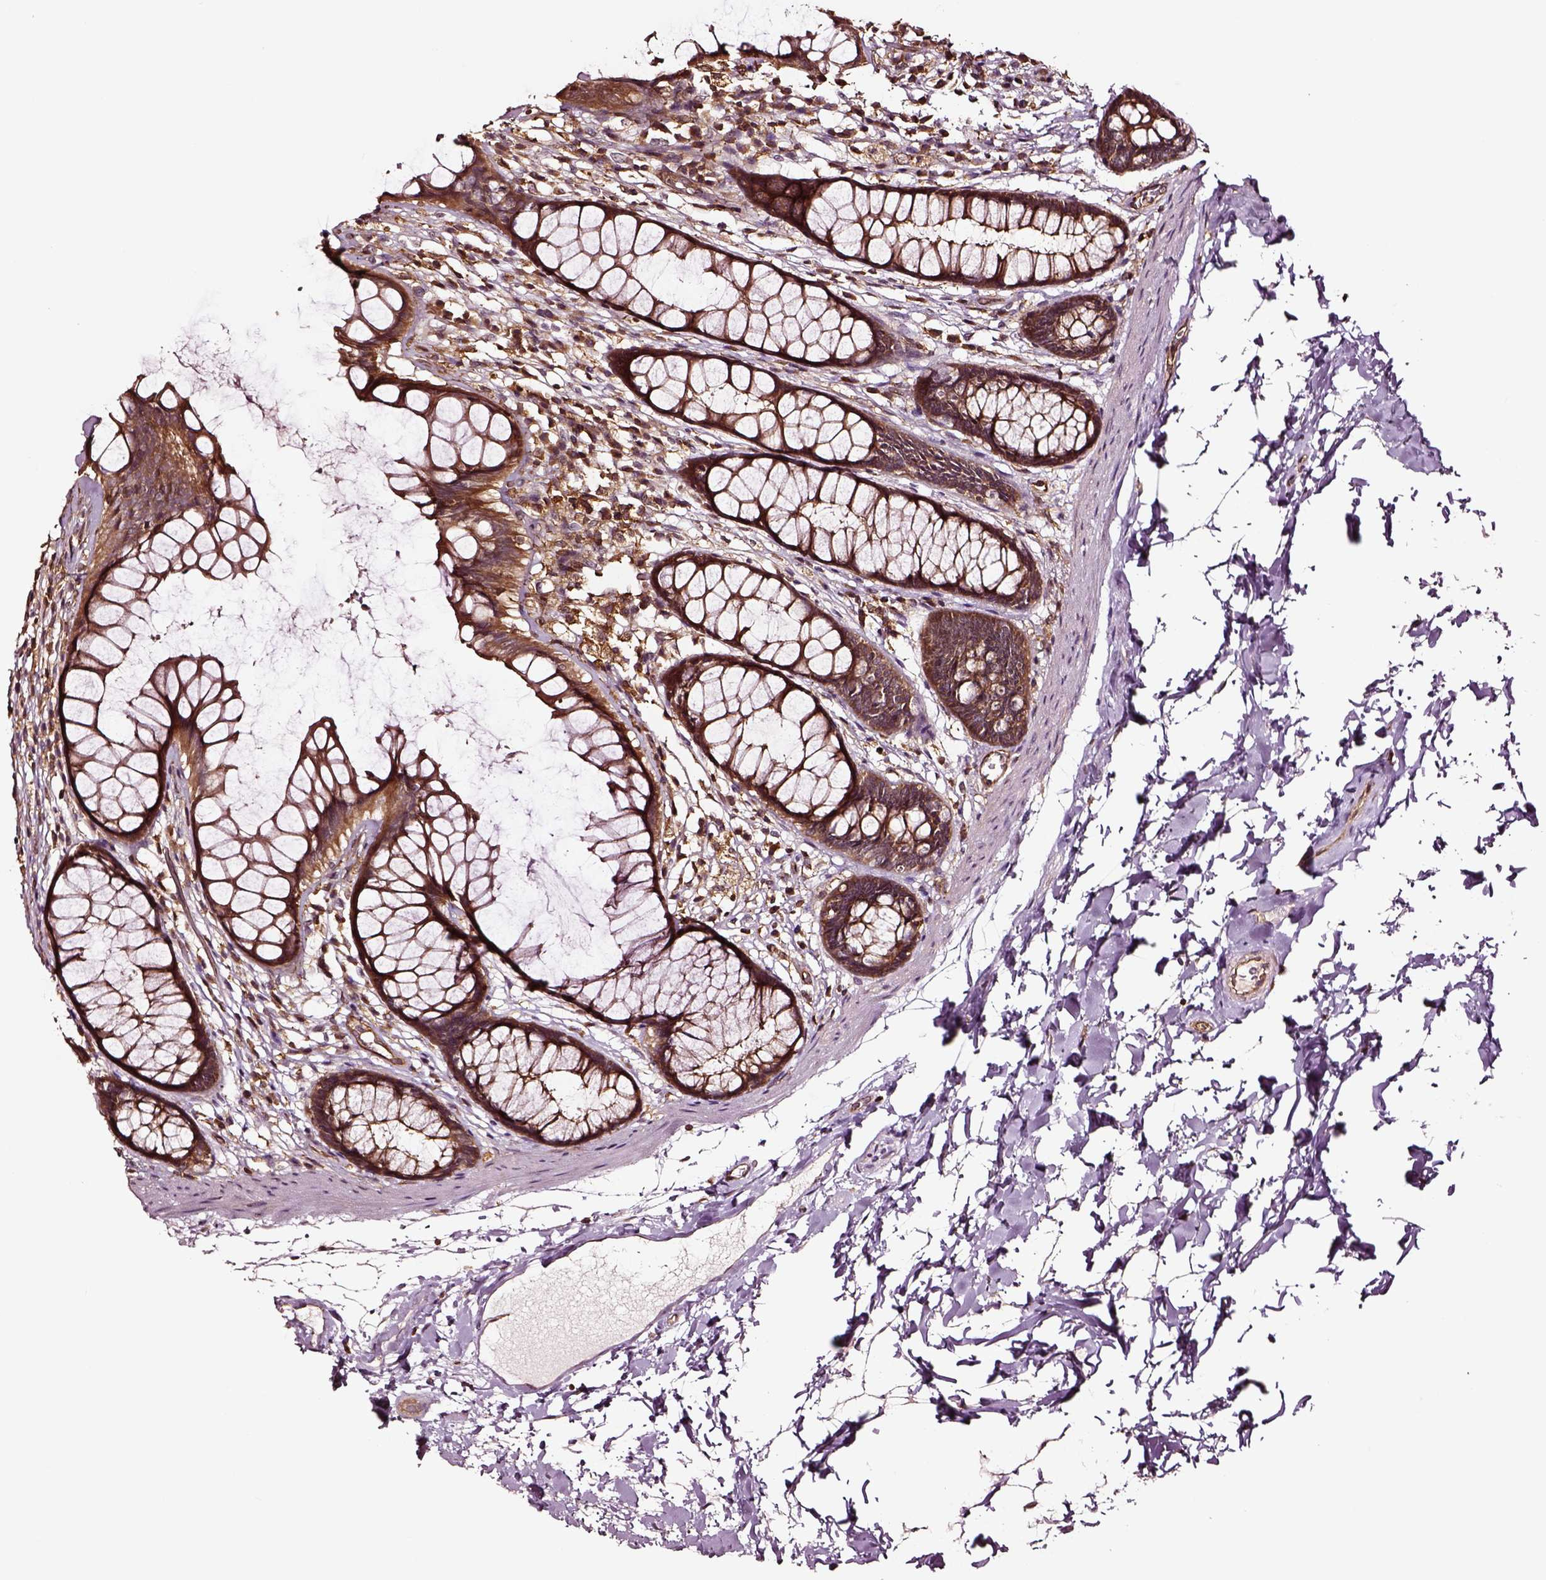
{"staining": {"intensity": "strong", "quantity": ">75%", "location": "cytoplasmic/membranous"}, "tissue": "rectum", "cell_type": "Glandular cells", "image_type": "normal", "snomed": [{"axis": "morphology", "description": "Normal tissue, NOS"}, {"axis": "topography", "description": "Rectum"}], "caption": "This is a histology image of immunohistochemistry staining of unremarkable rectum, which shows strong expression in the cytoplasmic/membranous of glandular cells.", "gene": "RASSF5", "patient": {"sex": "male", "age": 72}}